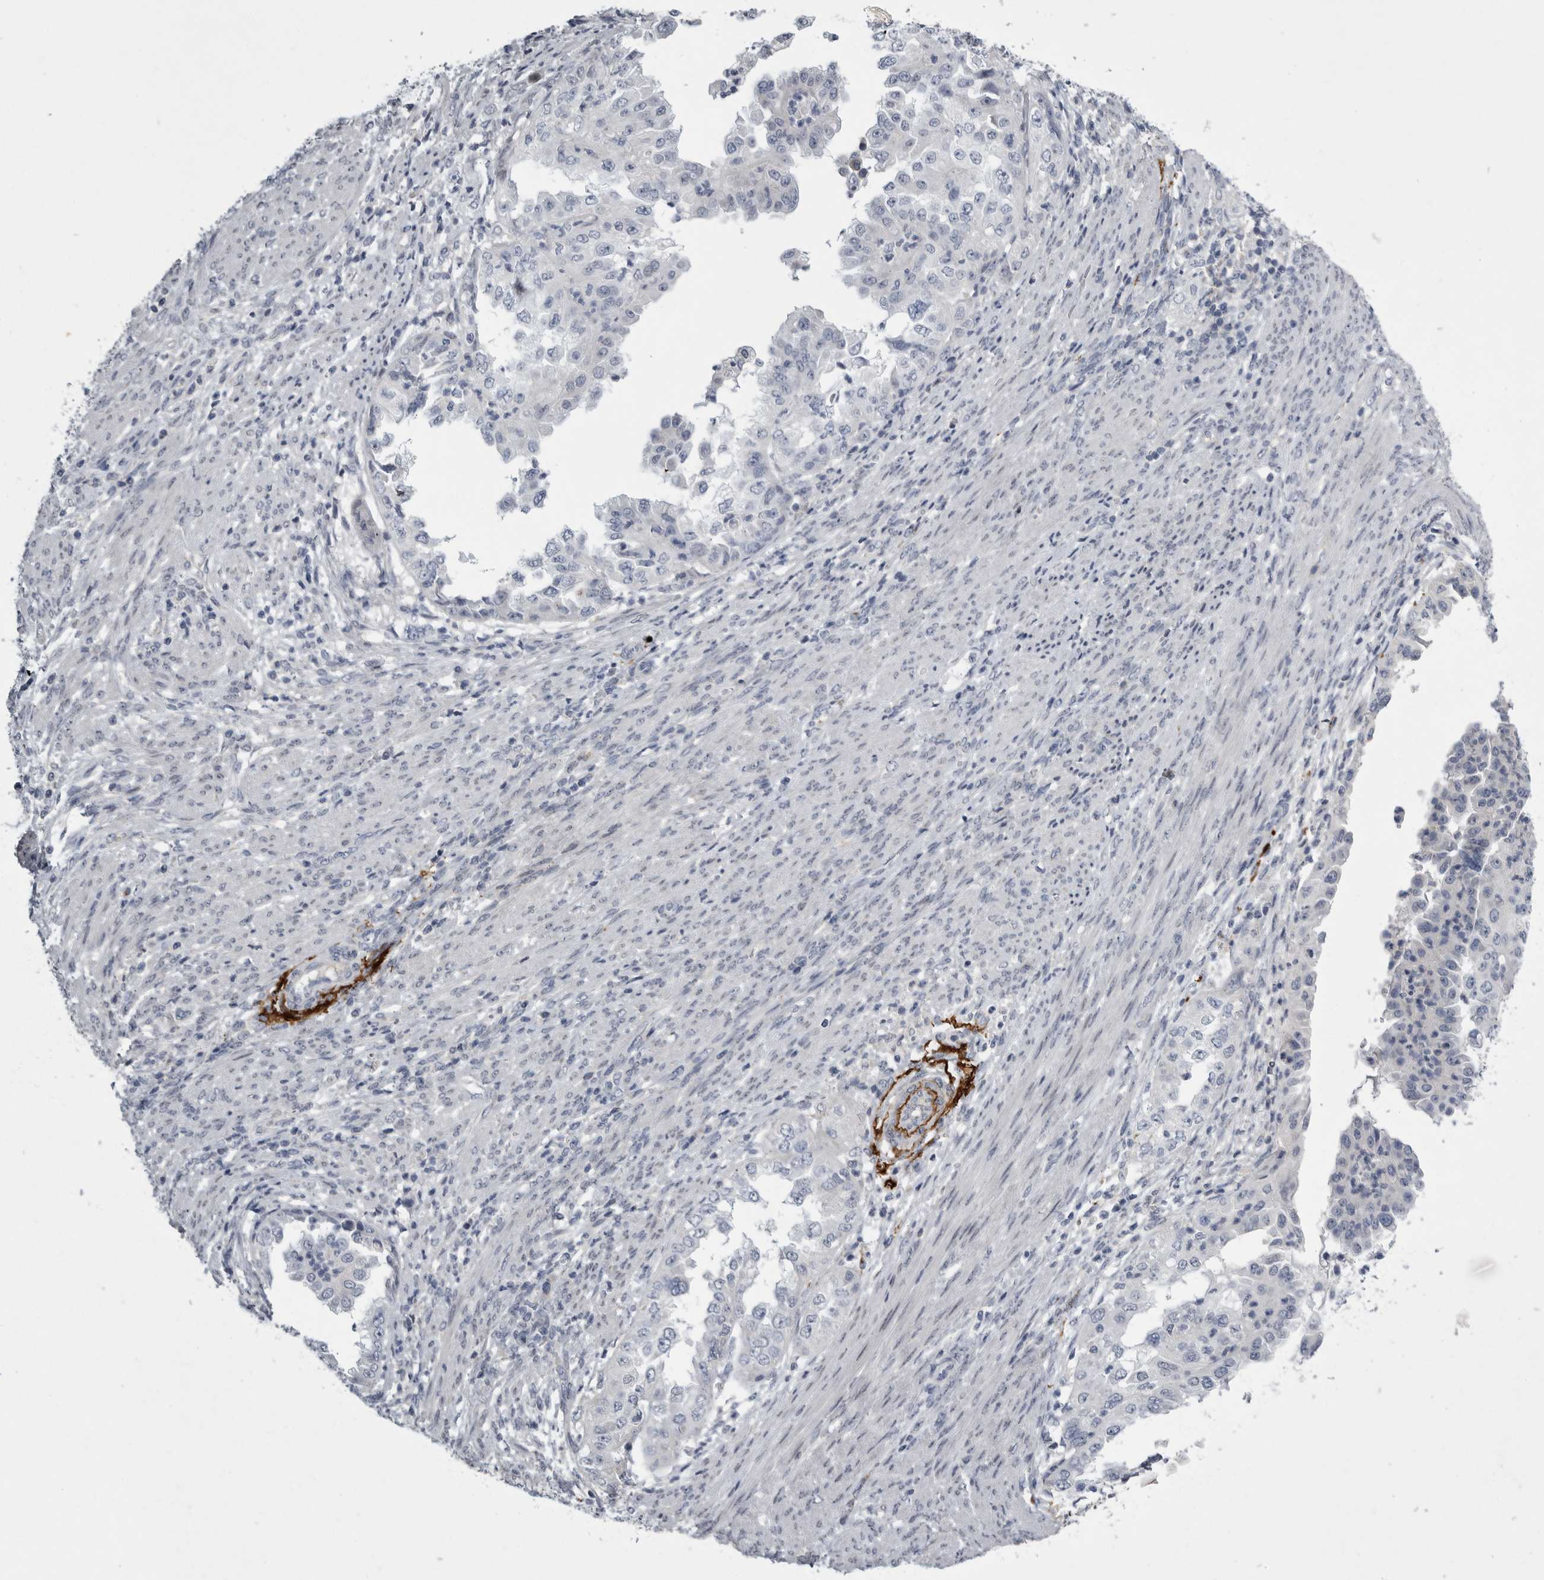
{"staining": {"intensity": "negative", "quantity": "none", "location": "none"}, "tissue": "endometrial cancer", "cell_type": "Tumor cells", "image_type": "cancer", "snomed": [{"axis": "morphology", "description": "Adenocarcinoma, NOS"}, {"axis": "topography", "description": "Endometrium"}], "caption": "This image is of endometrial adenocarcinoma stained with immunohistochemistry to label a protein in brown with the nuclei are counter-stained blue. There is no positivity in tumor cells.", "gene": "CRP", "patient": {"sex": "female", "age": 85}}